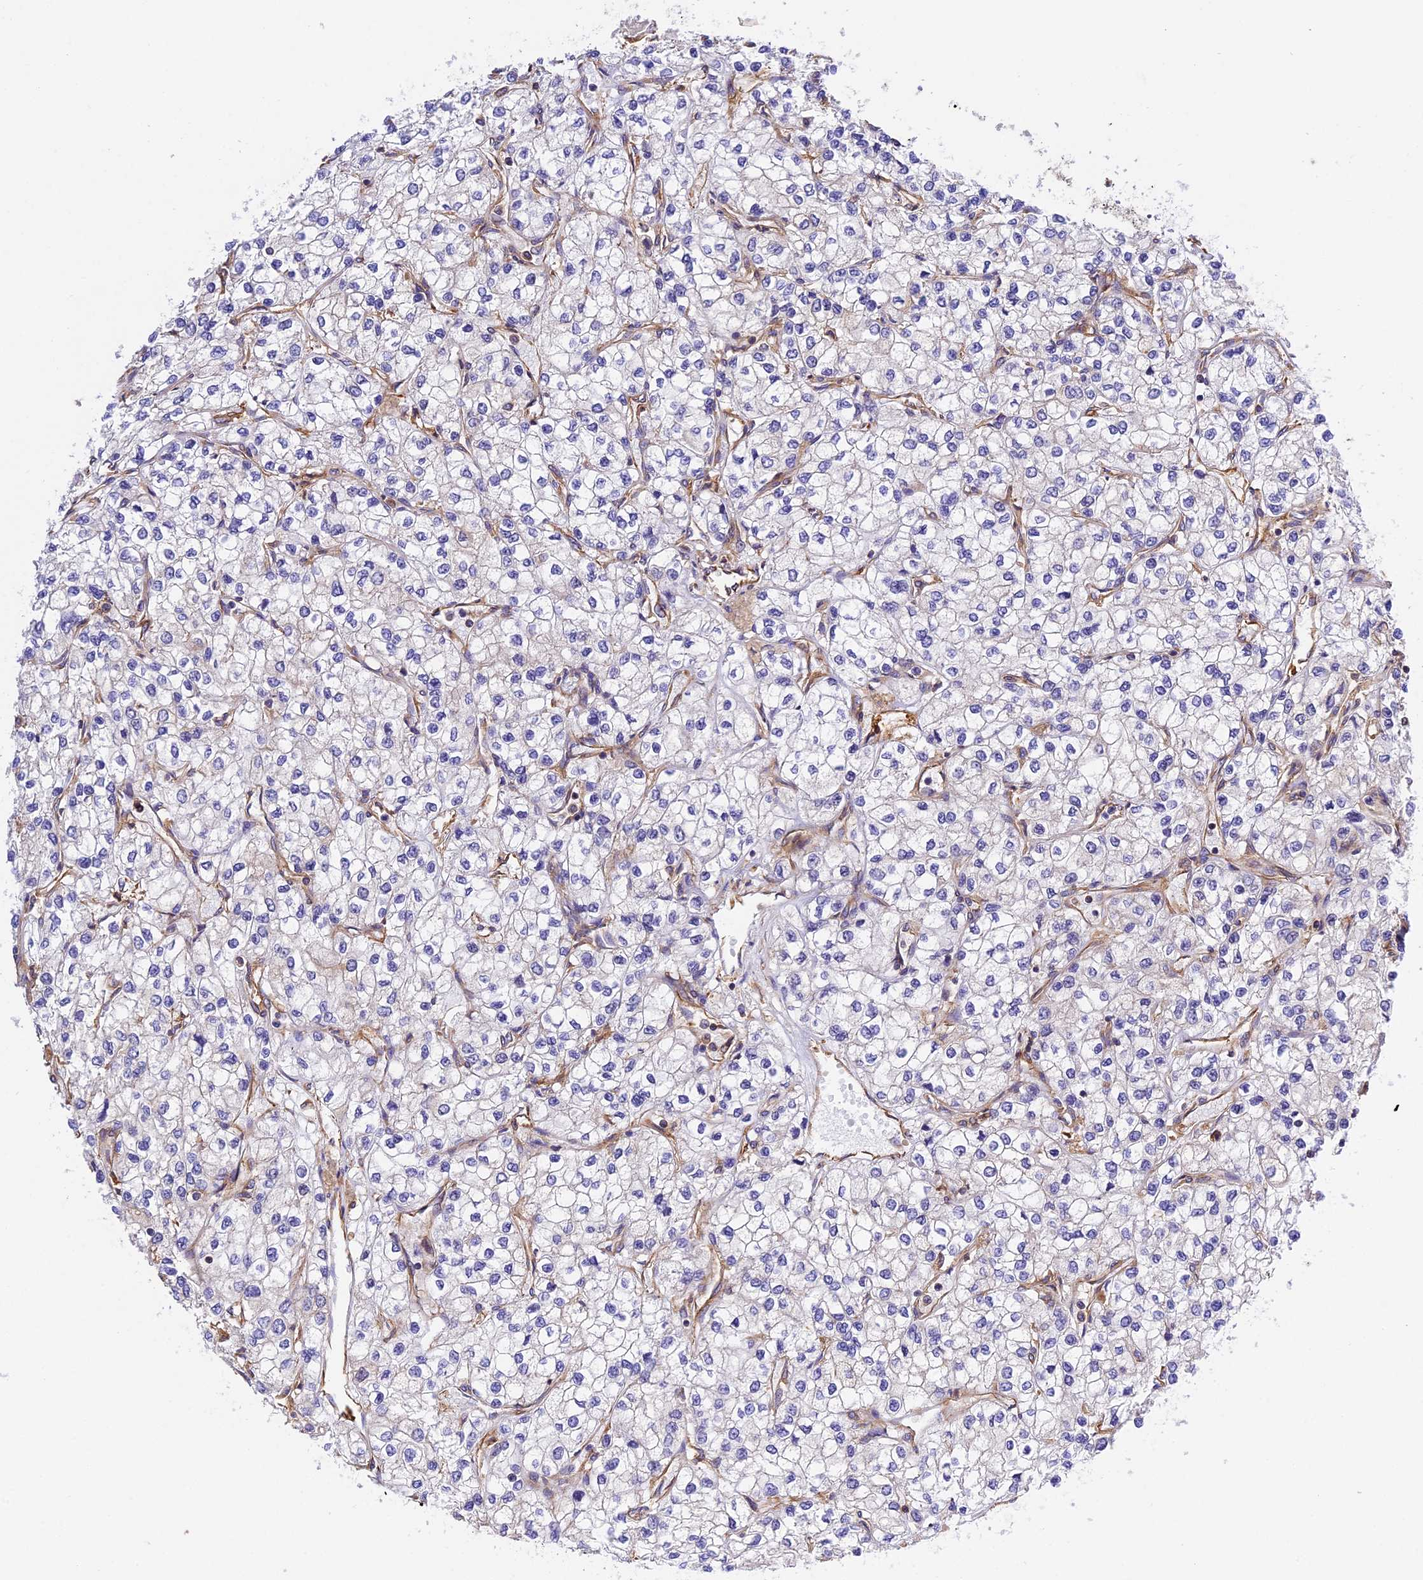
{"staining": {"intensity": "negative", "quantity": "none", "location": "none"}, "tissue": "renal cancer", "cell_type": "Tumor cells", "image_type": "cancer", "snomed": [{"axis": "morphology", "description": "Adenocarcinoma, NOS"}, {"axis": "topography", "description": "Kidney"}], "caption": "High magnification brightfield microscopy of renal adenocarcinoma stained with DAB (3,3'-diaminobenzidine) (brown) and counterstained with hematoxylin (blue): tumor cells show no significant expression.", "gene": "C5orf22", "patient": {"sex": "male", "age": 80}}